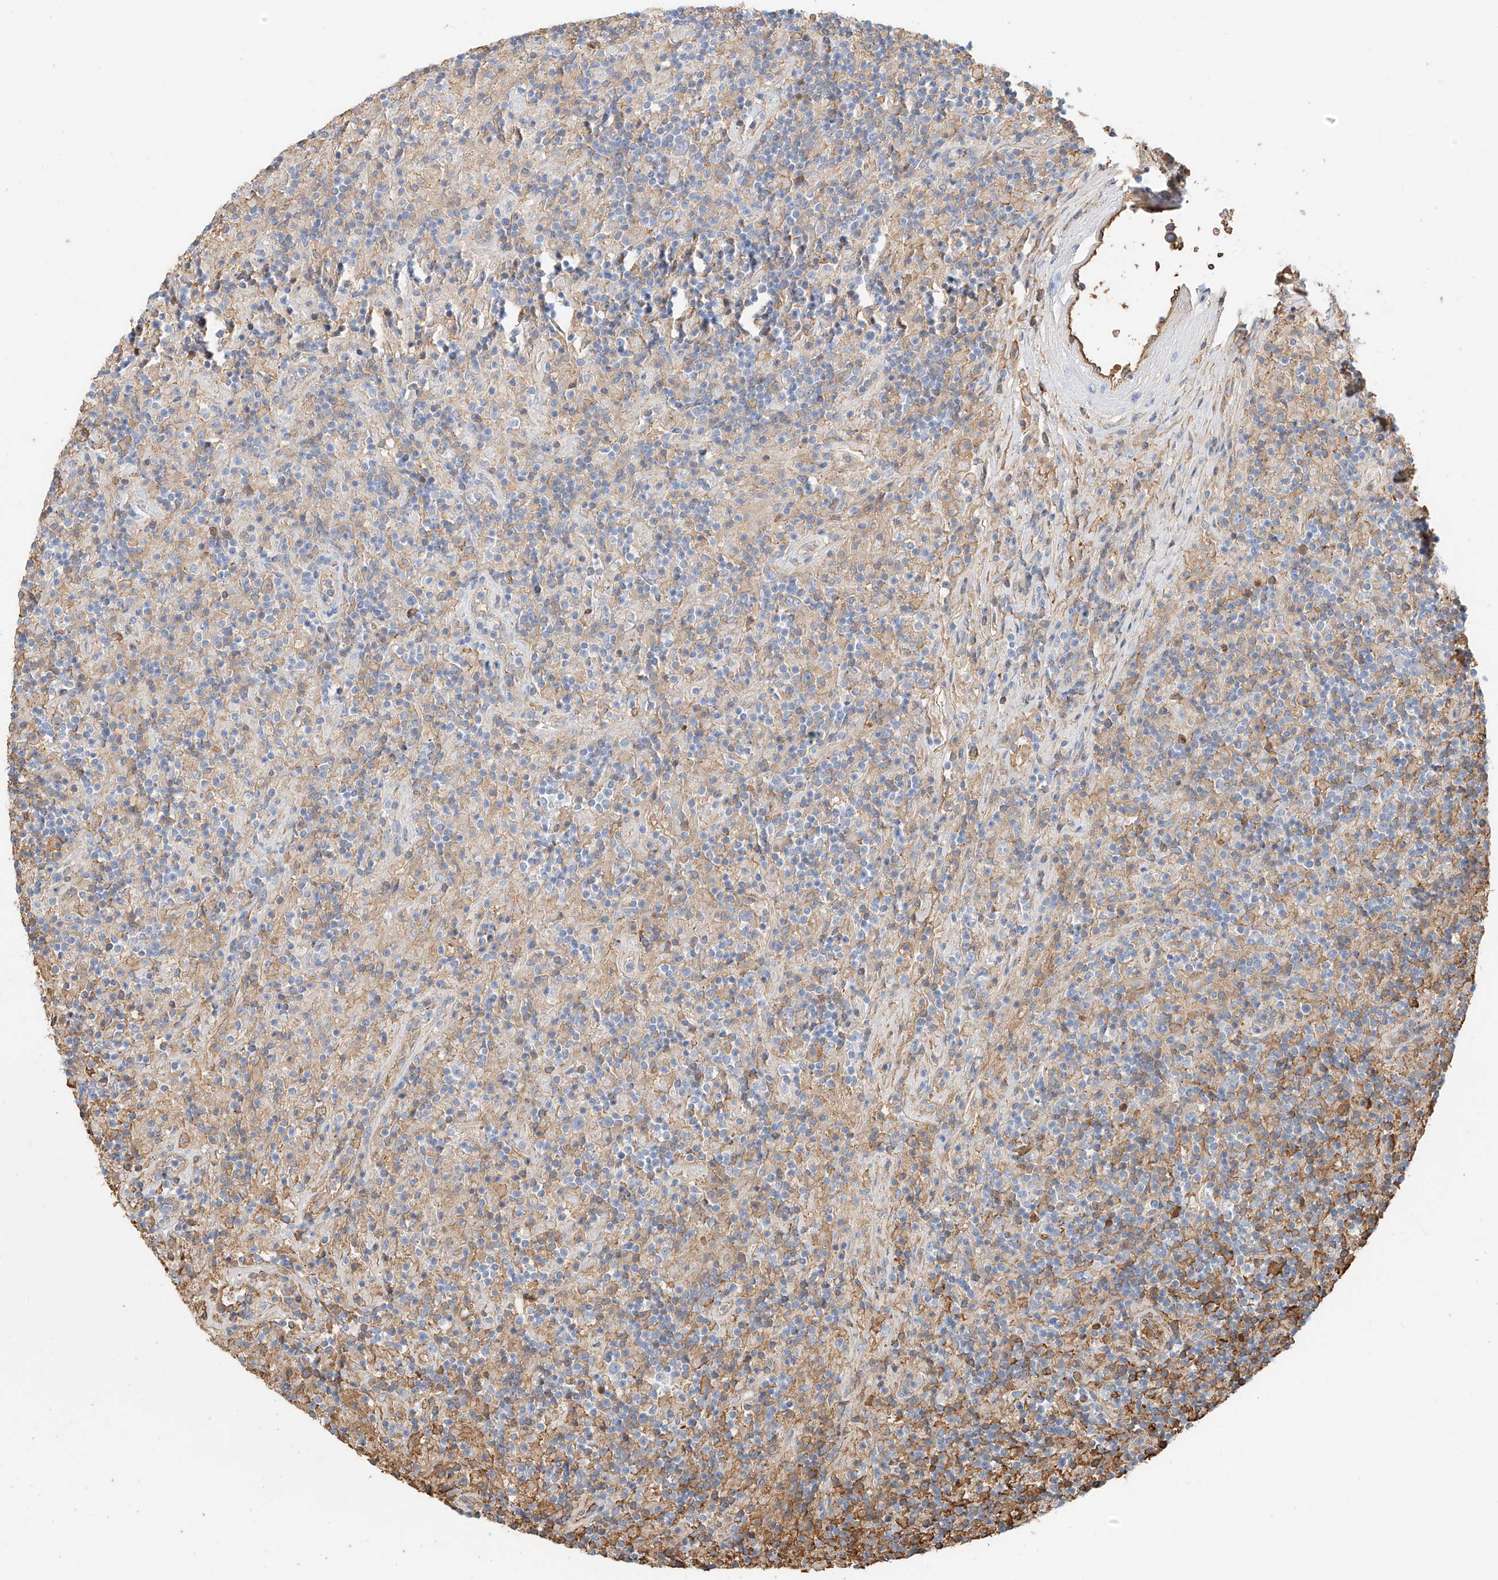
{"staining": {"intensity": "negative", "quantity": "none", "location": "none"}, "tissue": "lymphoma", "cell_type": "Tumor cells", "image_type": "cancer", "snomed": [{"axis": "morphology", "description": "Hodgkin's disease, NOS"}, {"axis": "topography", "description": "Lymph node"}], "caption": "Immunohistochemistry photomicrograph of Hodgkin's disease stained for a protein (brown), which shows no expression in tumor cells.", "gene": "ZFP30", "patient": {"sex": "male", "age": 70}}